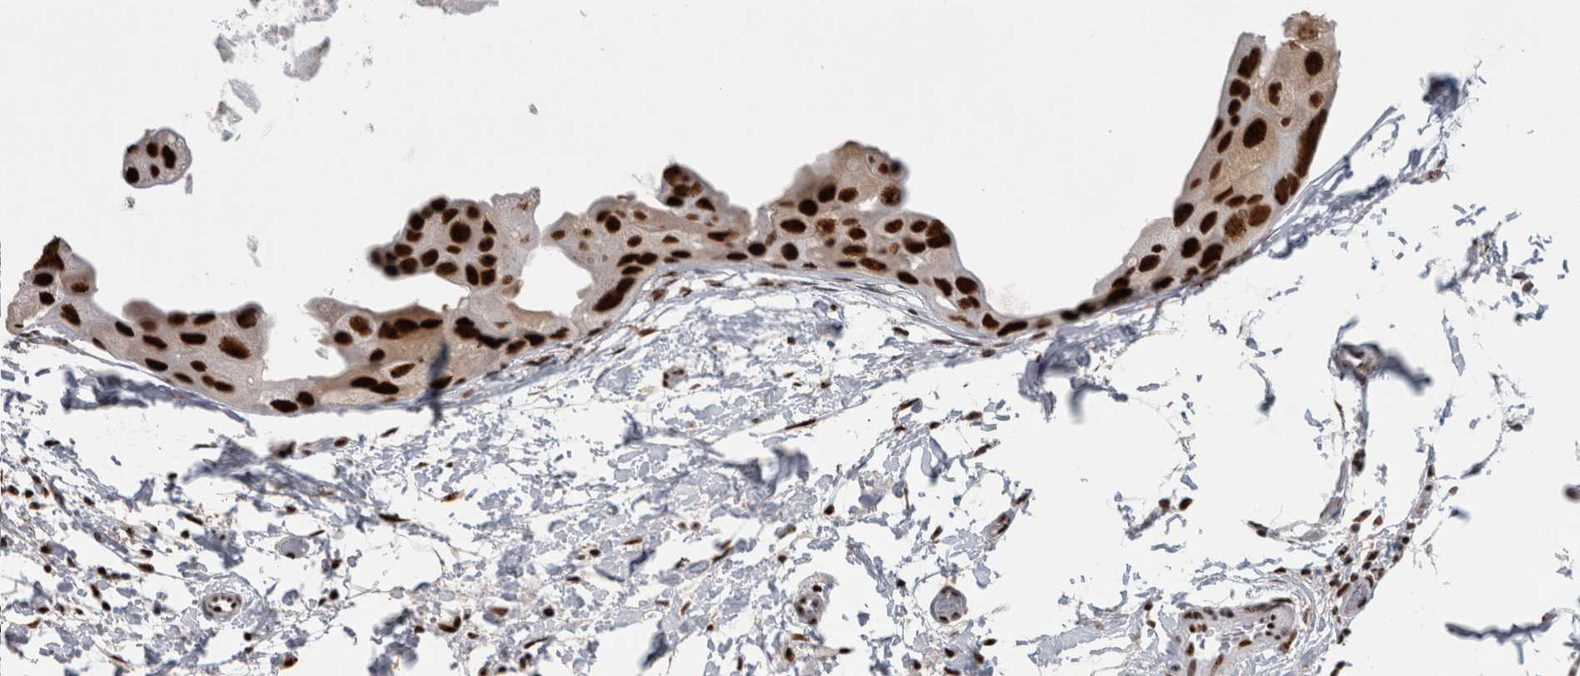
{"staining": {"intensity": "strong", "quantity": ">75%", "location": "nuclear"}, "tissue": "breast cancer", "cell_type": "Tumor cells", "image_type": "cancer", "snomed": [{"axis": "morphology", "description": "Duct carcinoma"}, {"axis": "topography", "description": "Breast"}], "caption": "The immunohistochemical stain highlights strong nuclear positivity in tumor cells of invasive ductal carcinoma (breast) tissue. (brown staining indicates protein expression, while blue staining denotes nuclei).", "gene": "NCL", "patient": {"sex": "female", "age": 62}}